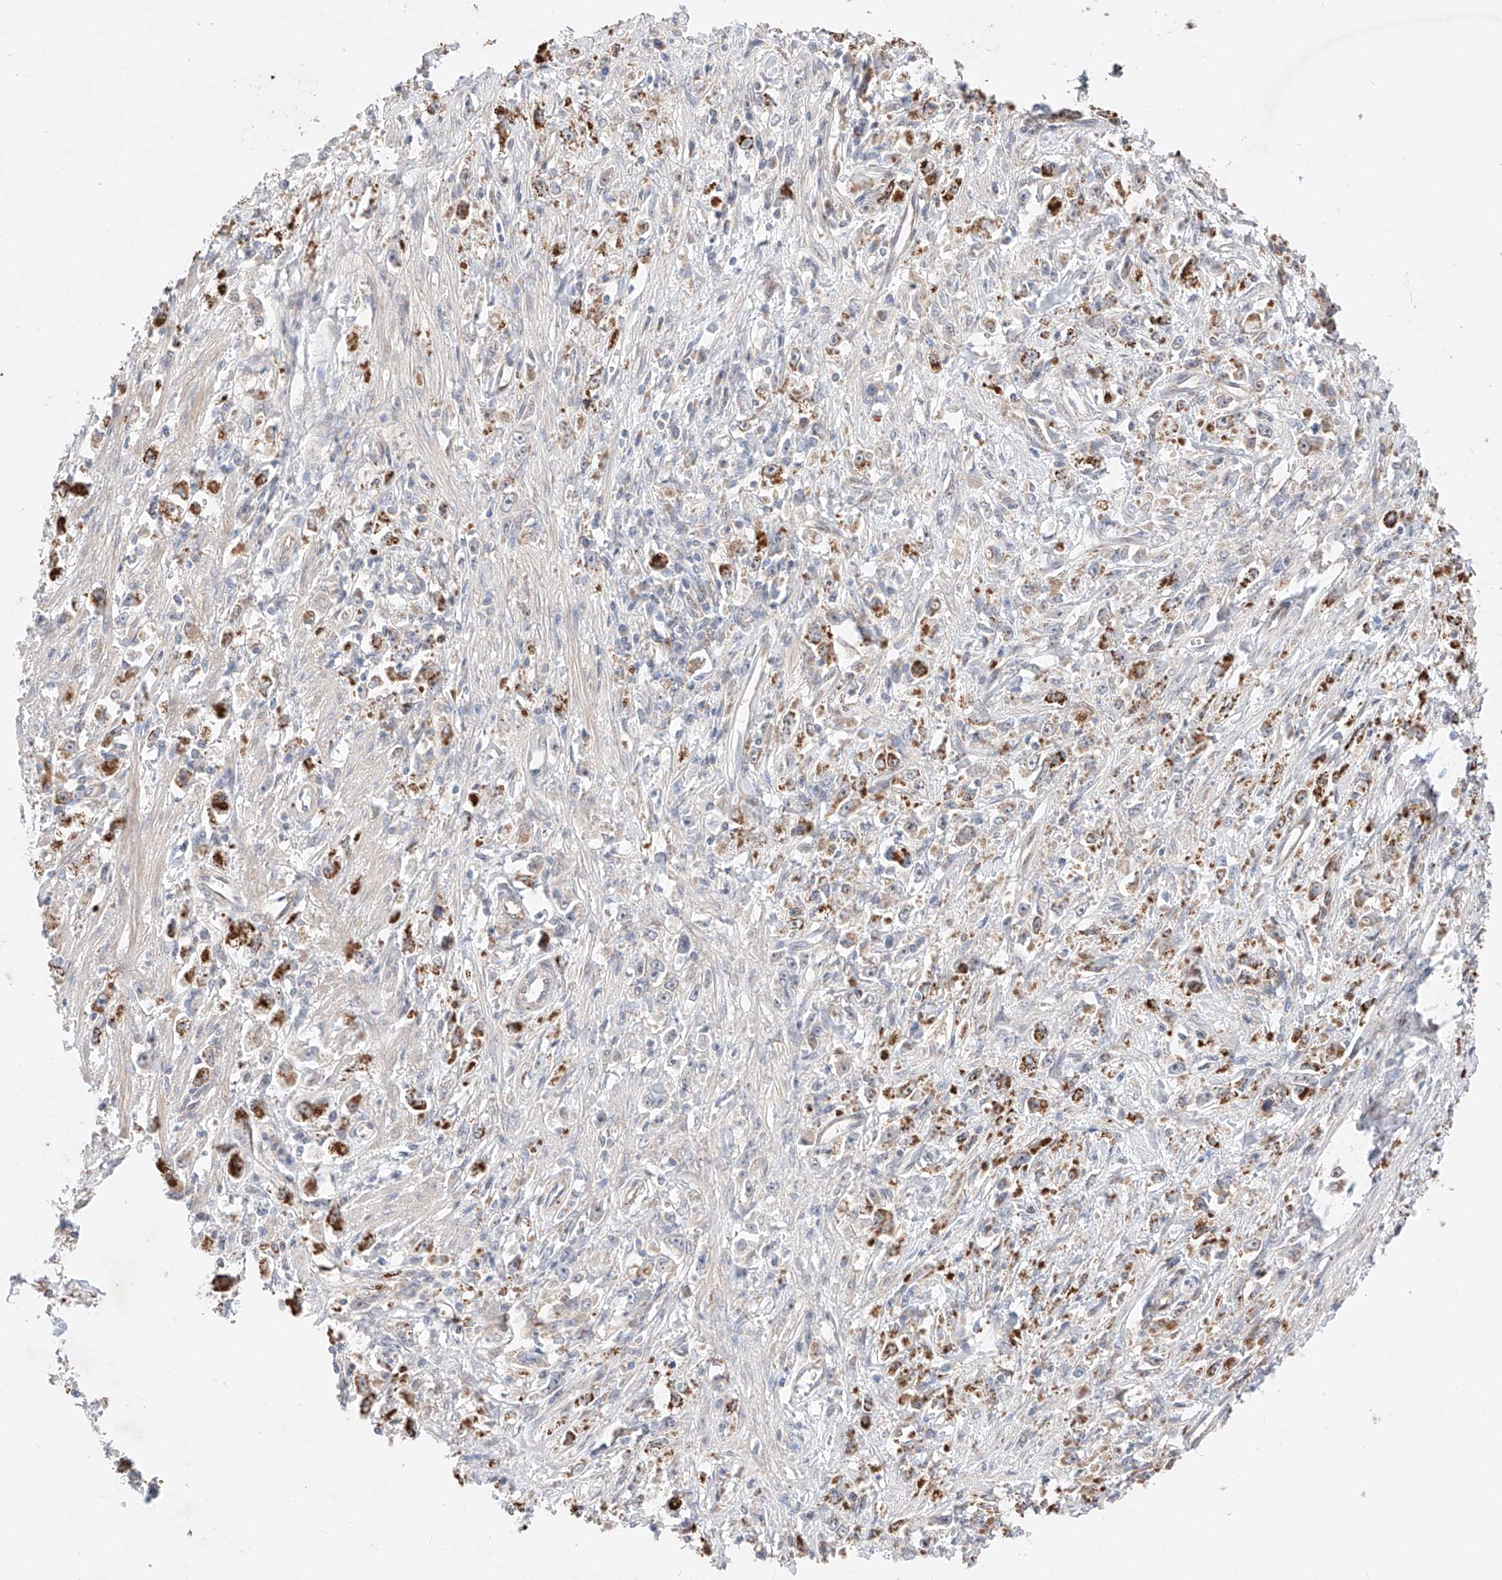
{"staining": {"intensity": "moderate", "quantity": "<25%", "location": "cytoplasmic/membranous"}, "tissue": "stomach cancer", "cell_type": "Tumor cells", "image_type": "cancer", "snomed": [{"axis": "morphology", "description": "Adenocarcinoma, NOS"}, {"axis": "topography", "description": "Stomach"}], "caption": "Brown immunohistochemical staining in stomach cancer (adenocarcinoma) shows moderate cytoplasmic/membranous staining in approximately <25% of tumor cells.", "gene": "GCNT1", "patient": {"sex": "female", "age": 59}}